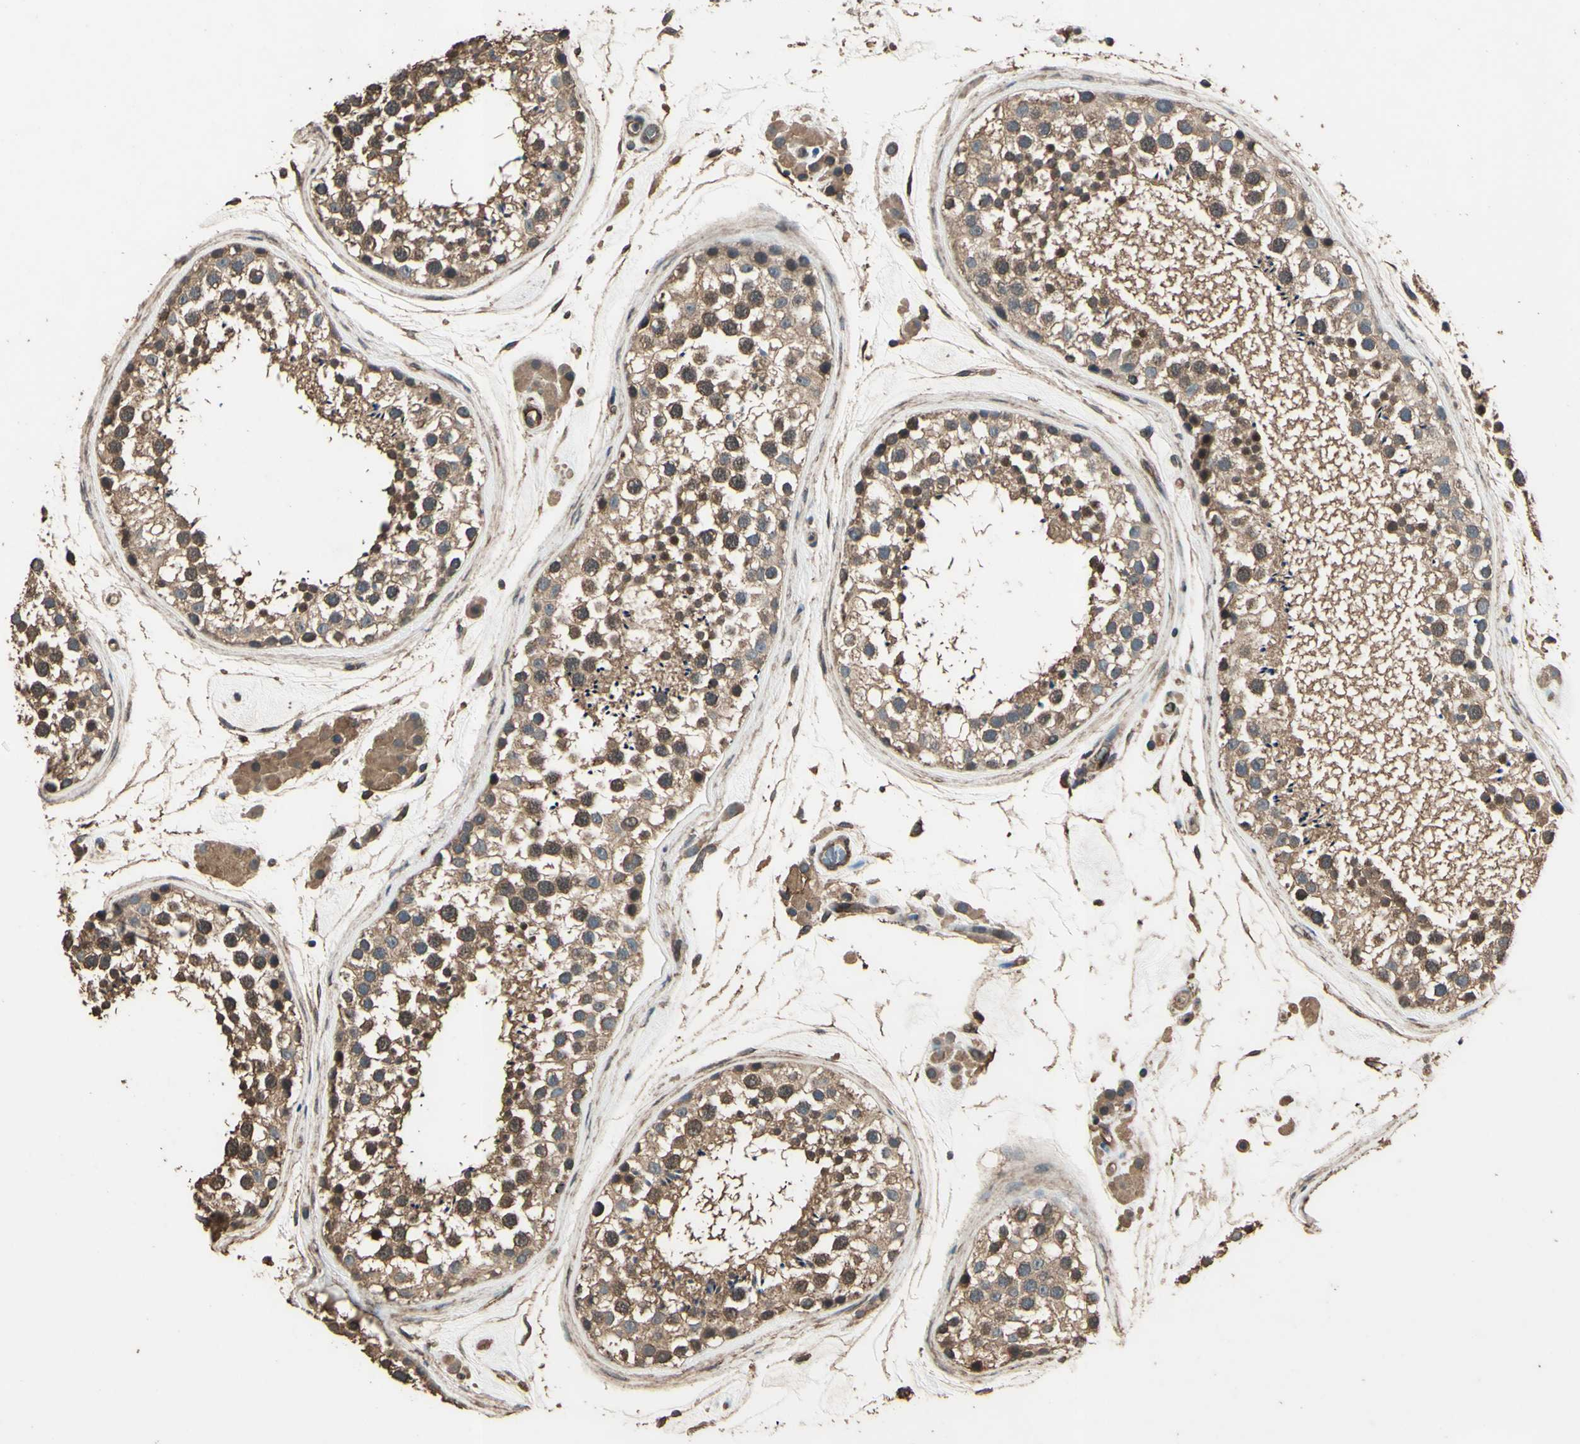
{"staining": {"intensity": "moderate", "quantity": ">75%", "location": "cytoplasmic/membranous"}, "tissue": "testis", "cell_type": "Cells in seminiferous ducts", "image_type": "normal", "snomed": [{"axis": "morphology", "description": "Normal tissue, NOS"}, {"axis": "topography", "description": "Testis"}], "caption": "Brown immunohistochemical staining in benign human testis displays moderate cytoplasmic/membranous staining in about >75% of cells in seminiferous ducts.", "gene": "TSPO", "patient": {"sex": "male", "age": 46}}